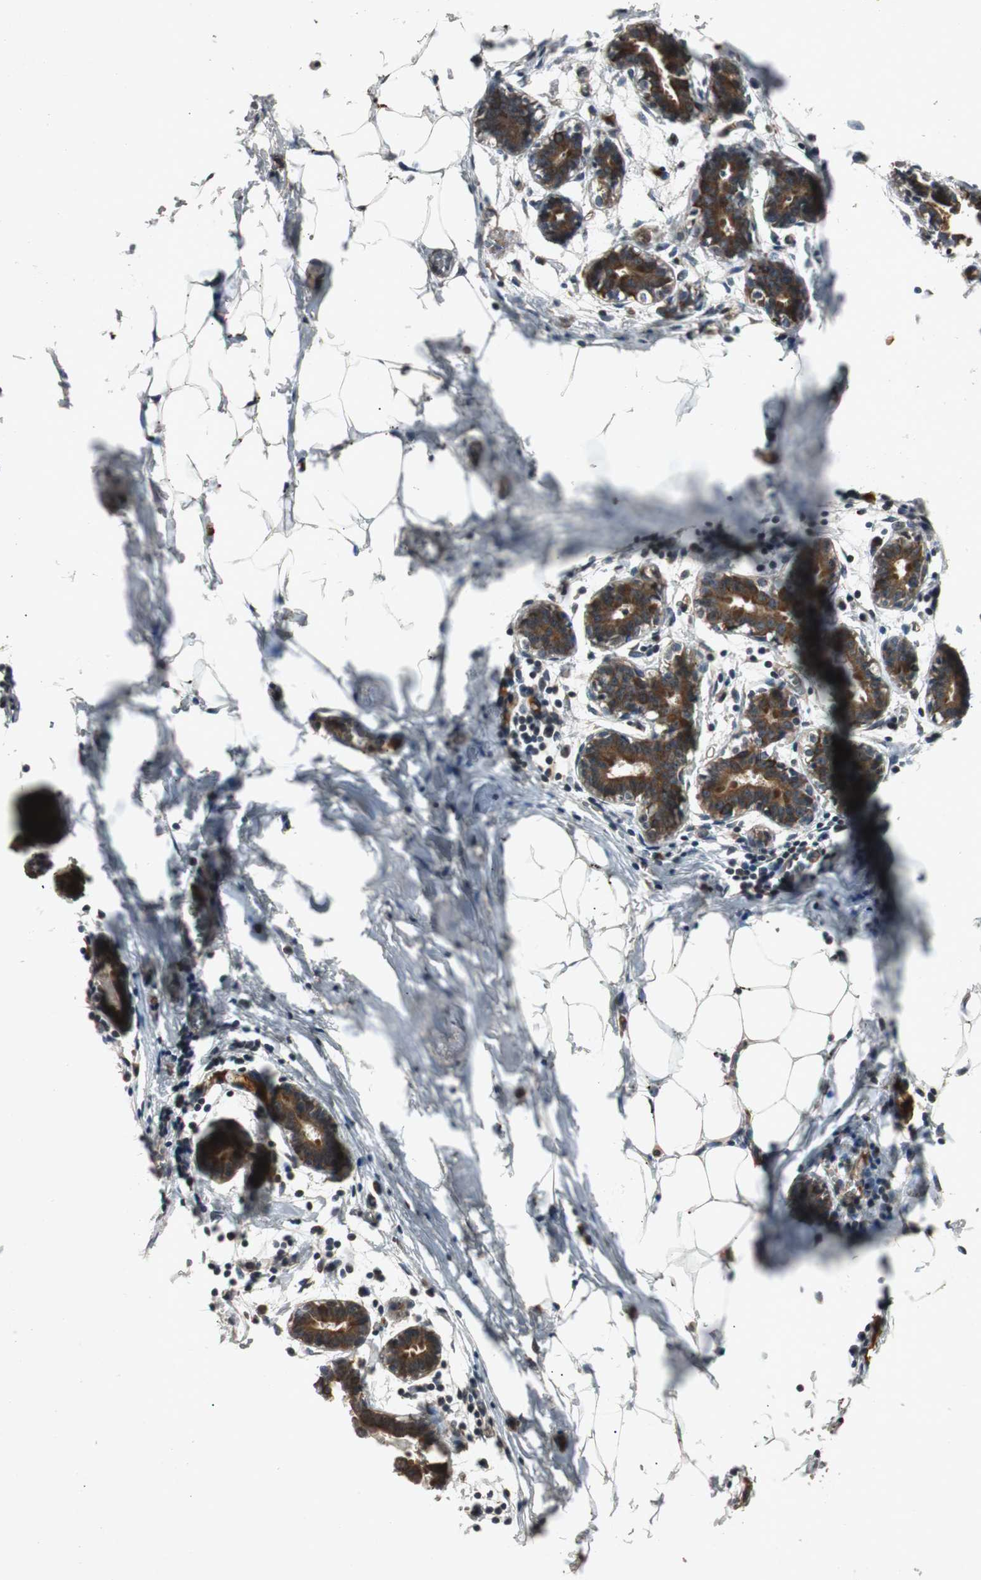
{"staining": {"intensity": "weak", "quantity": "25%-75%", "location": "cytoplasmic/membranous"}, "tissue": "breast", "cell_type": "Adipocytes", "image_type": "normal", "snomed": [{"axis": "morphology", "description": "Normal tissue, NOS"}, {"axis": "topography", "description": "Breast"}], "caption": "Immunohistochemistry (IHC) image of unremarkable breast: breast stained using IHC demonstrates low levels of weak protein expression localized specifically in the cytoplasmic/membranous of adipocytes, appearing as a cytoplasmic/membranous brown color.", "gene": "SLIT2", "patient": {"sex": "female", "age": 27}}